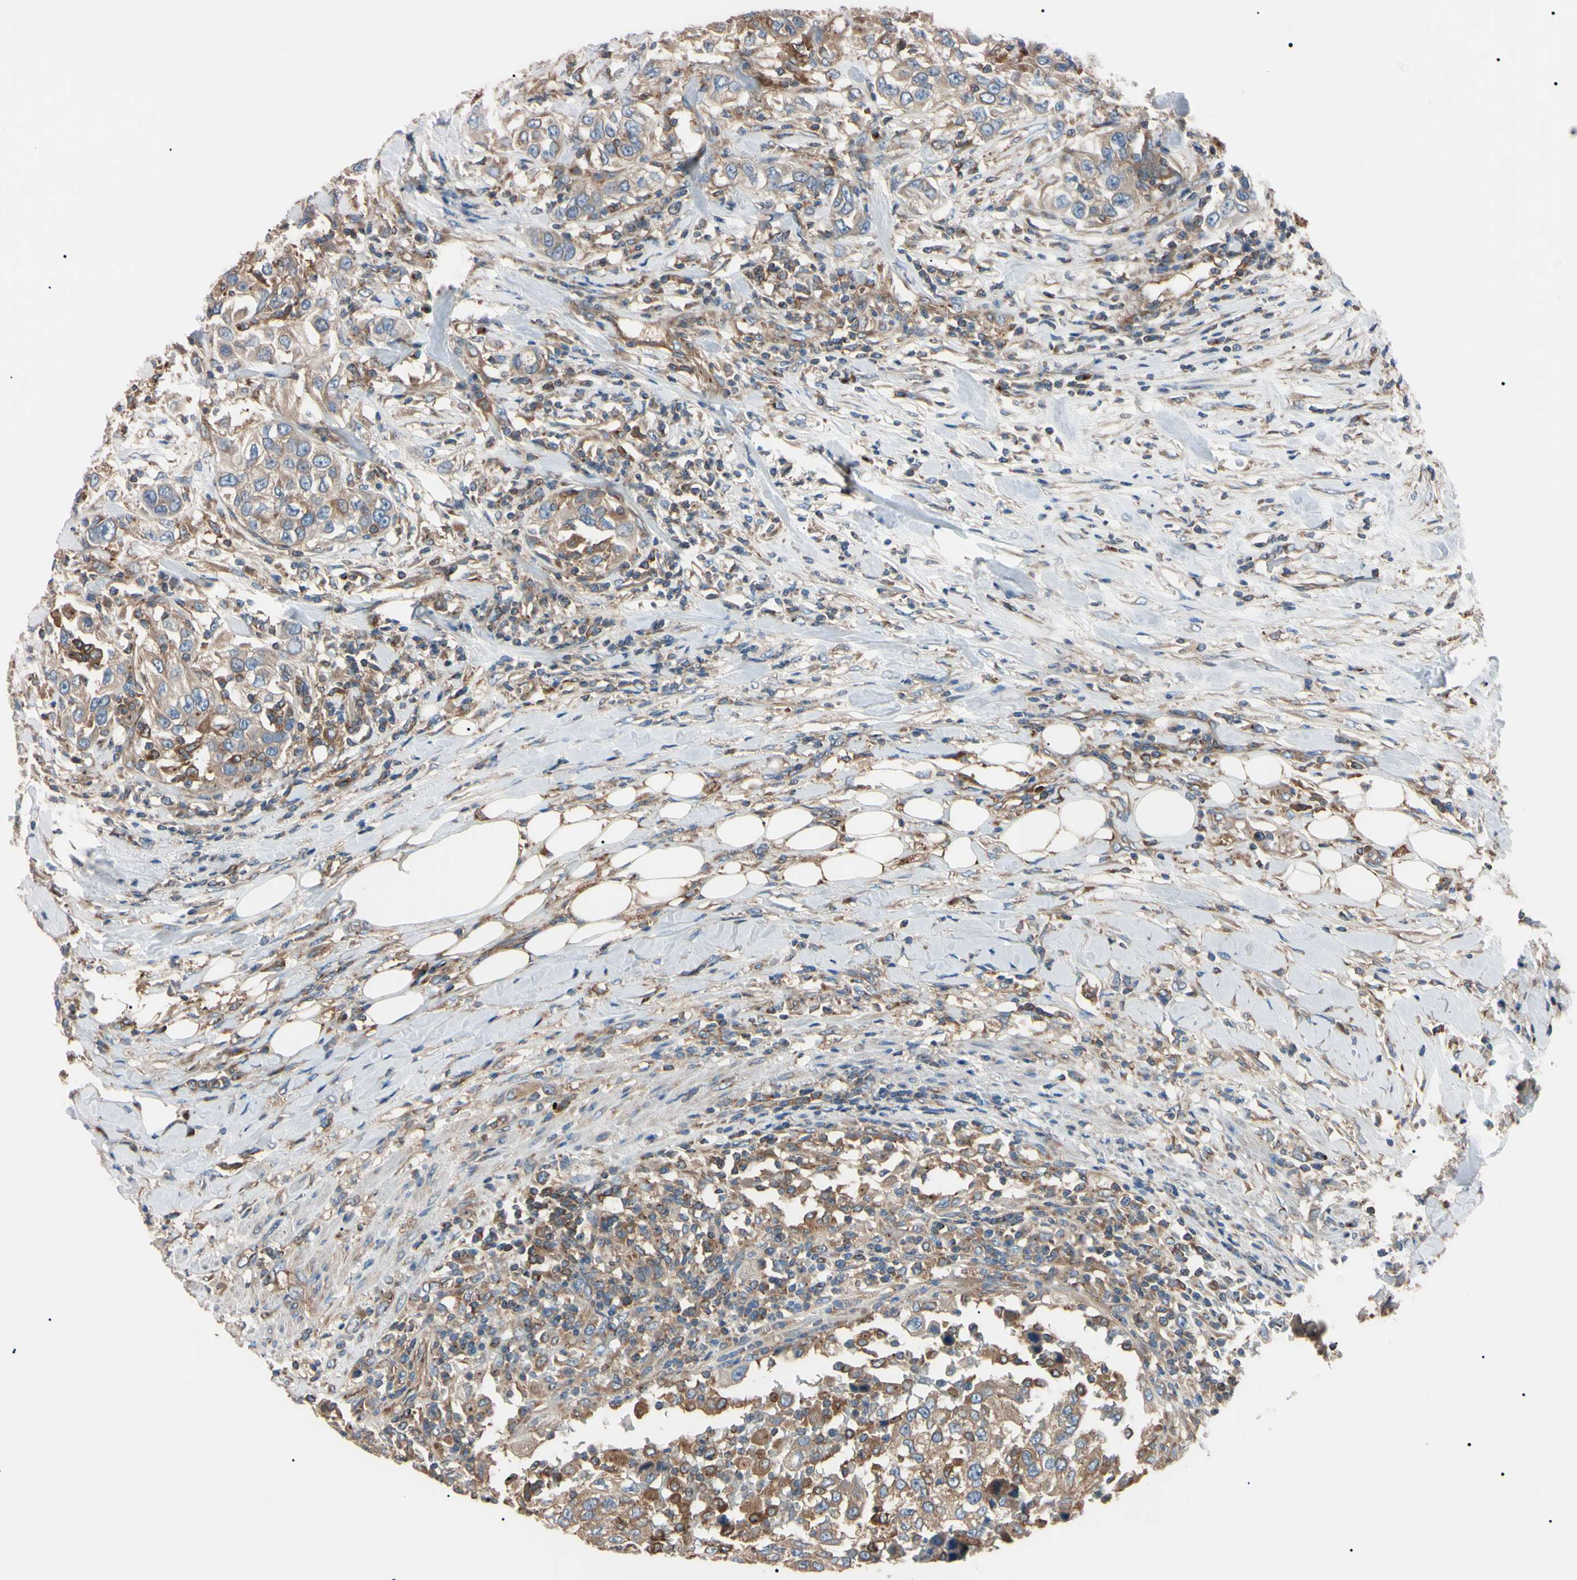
{"staining": {"intensity": "weak", "quantity": ">75%", "location": "cytoplasmic/membranous"}, "tissue": "urothelial cancer", "cell_type": "Tumor cells", "image_type": "cancer", "snomed": [{"axis": "morphology", "description": "Urothelial carcinoma, High grade"}, {"axis": "topography", "description": "Urinary bladder"}], "caption": "This image reveals immunohistochemistry staining of human urothelial cancer, with low weak cytoplasmic/membranous expression in approximately >75% of tumor cells.", "gene": "PRKACA", "patient": {"sex": "female", "age": 80}}